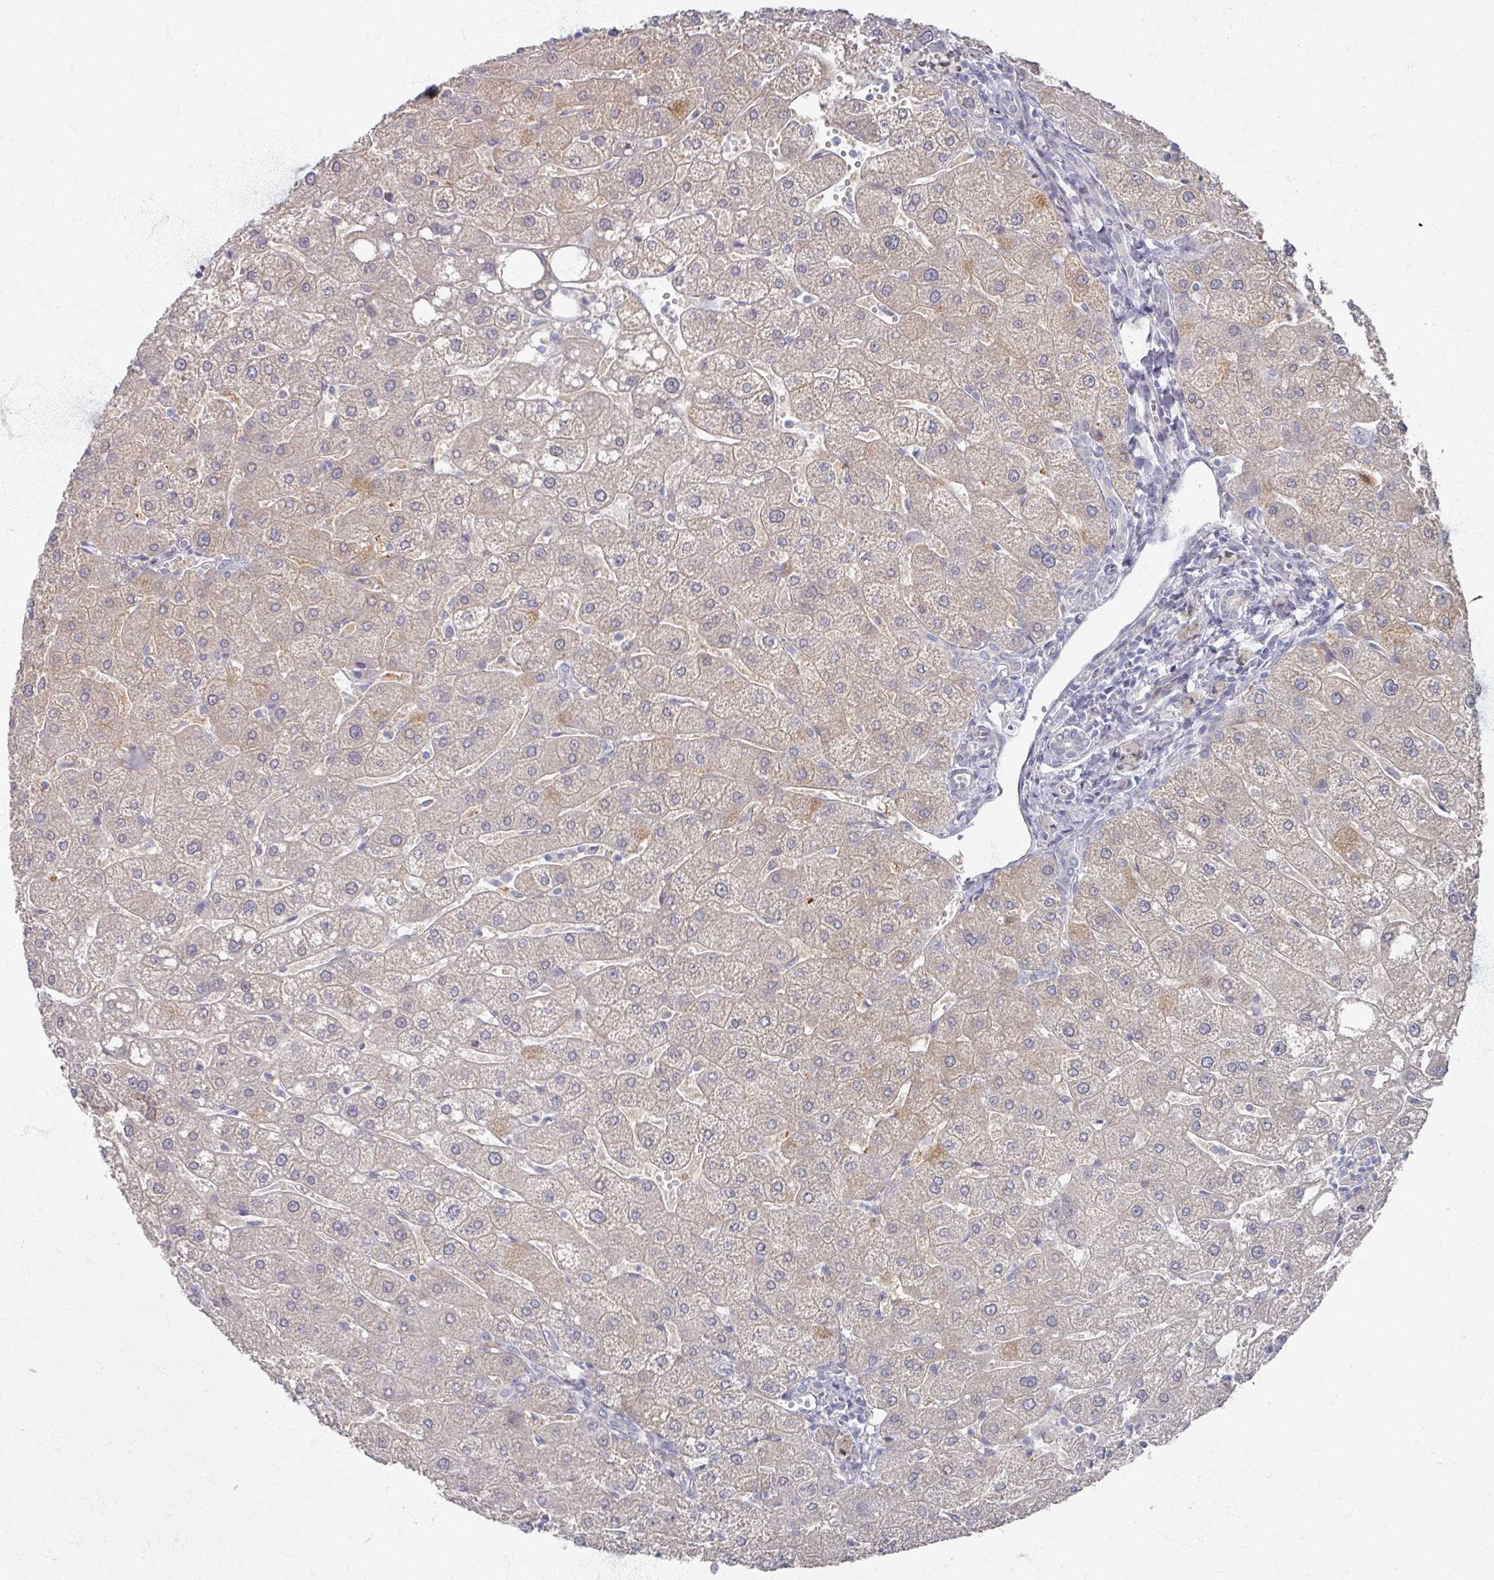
{"staining": {"intensity": "negative", "quantity": "none", "location": "none"}, "tissue": "liver", "cell_type": "Cholangiocytes", "image_type": "normal", "snomed": [{"axis": "morphology", "description": "Normal tissue, NOS"}, {"axis": "topography", "description": "Liver"}], "caption": "Cholangiocytes show no significant positivity in benign liver. (DAB (3,3'-diaminobenzidine) immunohistochemistry (IHC) visualized using brightfield microscopy, high magnification).", "gene": "TTYH3", "patient": {"sex": "male", "age": 67}}